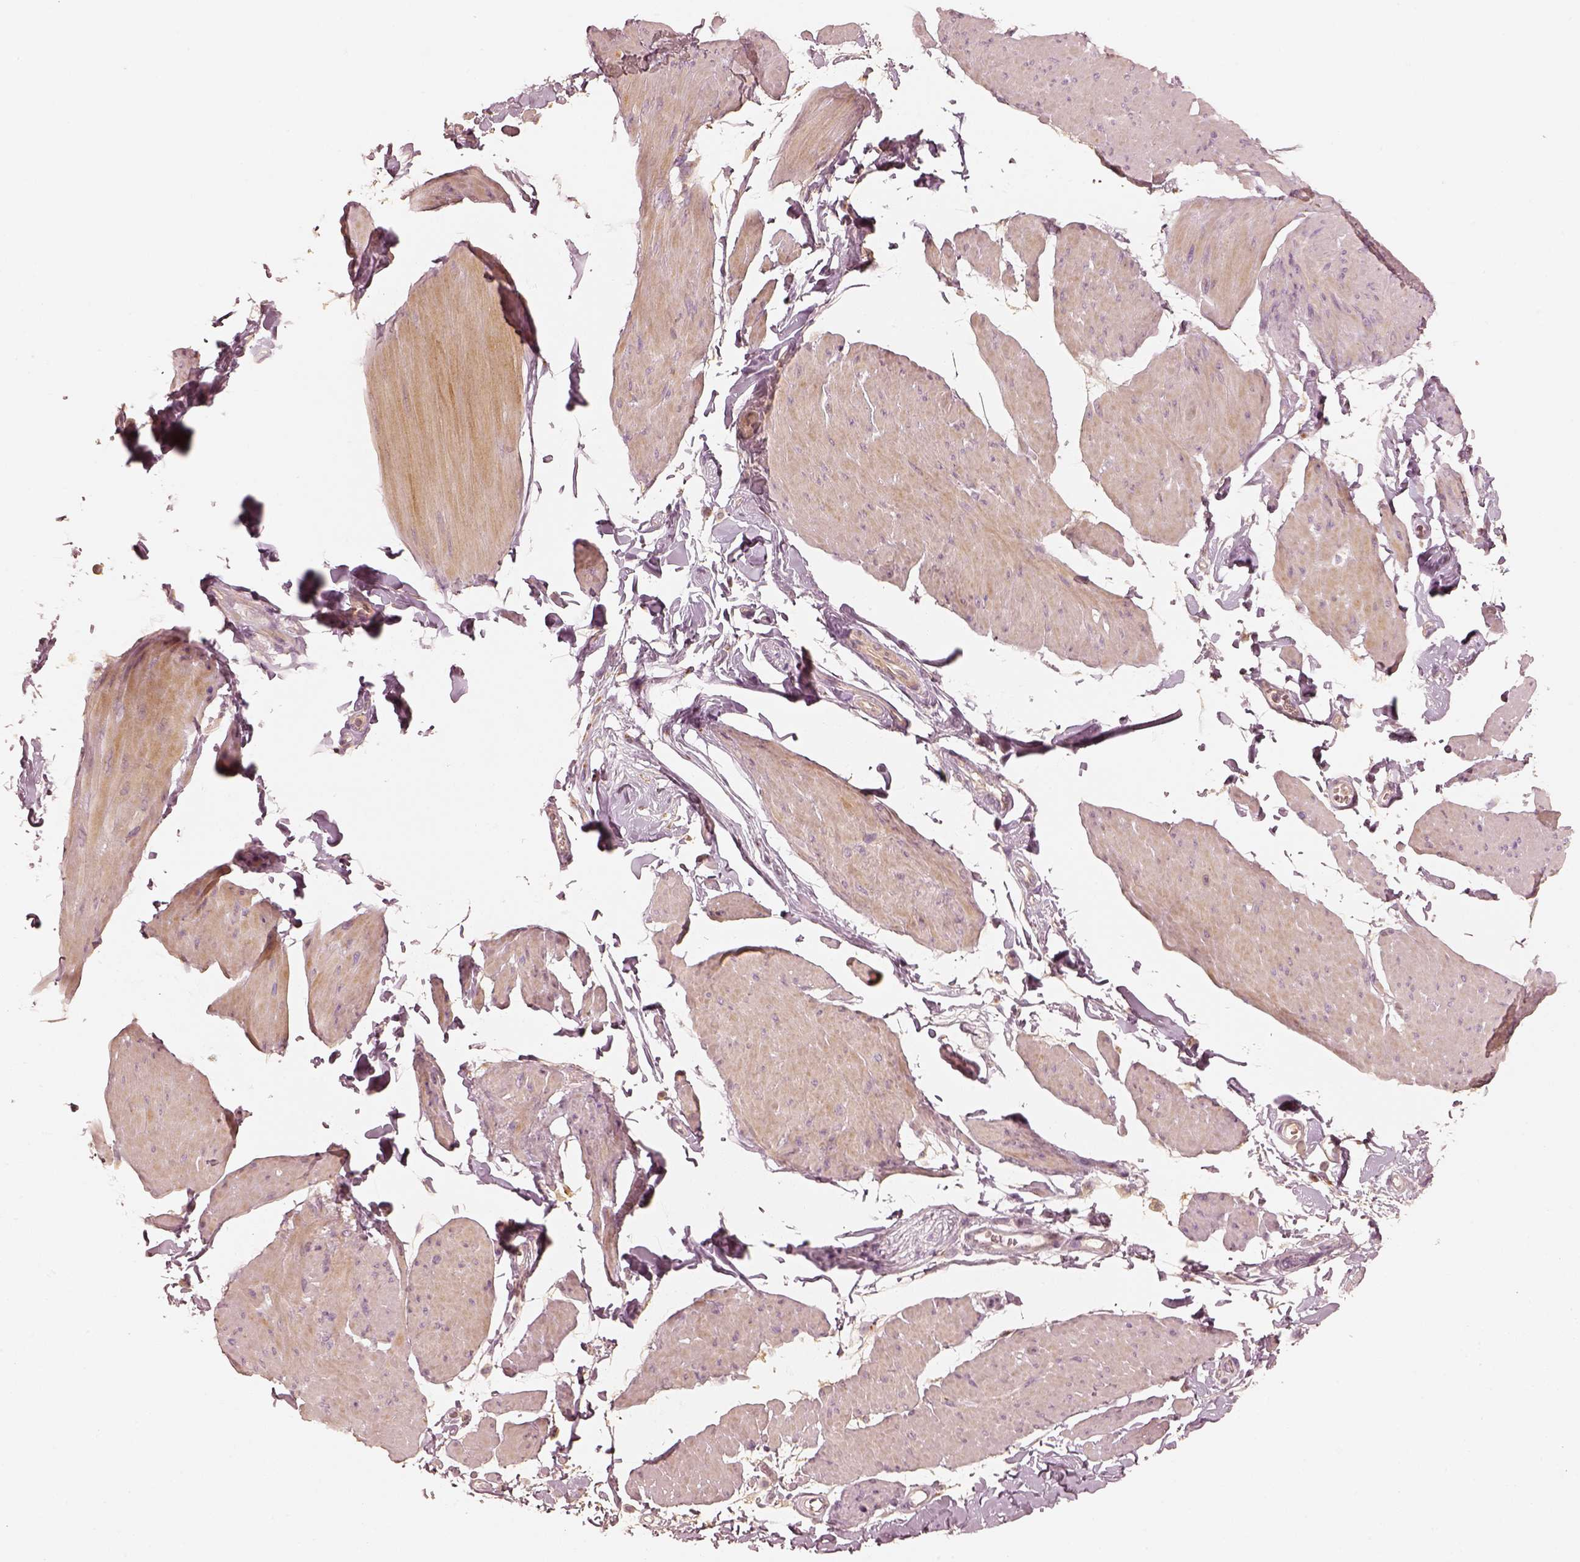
{"staining": {"intensity": "weak", "quantity": "25%-75%", "location": "cytoplasmic/membranous"}, "tissue": "smooth muscle", "cell_type": "Smooth muscle cells", "image_type": "normal", "snomed": [{"axis": "morphology", "description": "Normal tissue, NOS"}, {"axis": "topography", "description": "Adipose tissue"}, {"axis": "topography", "description": "Smooth muscle"}, {"axis": "topography", "description": "Peripheral nerve tissue"}], "caption": "This is an image of immunohistochemistry staining of unremarkable smooth muscle, which shows weak expression in the cytoplasmic/membranous of smooth muscle cells.", "gene": "GORASP2", "patient": {"sex": "male", "age": 83}}